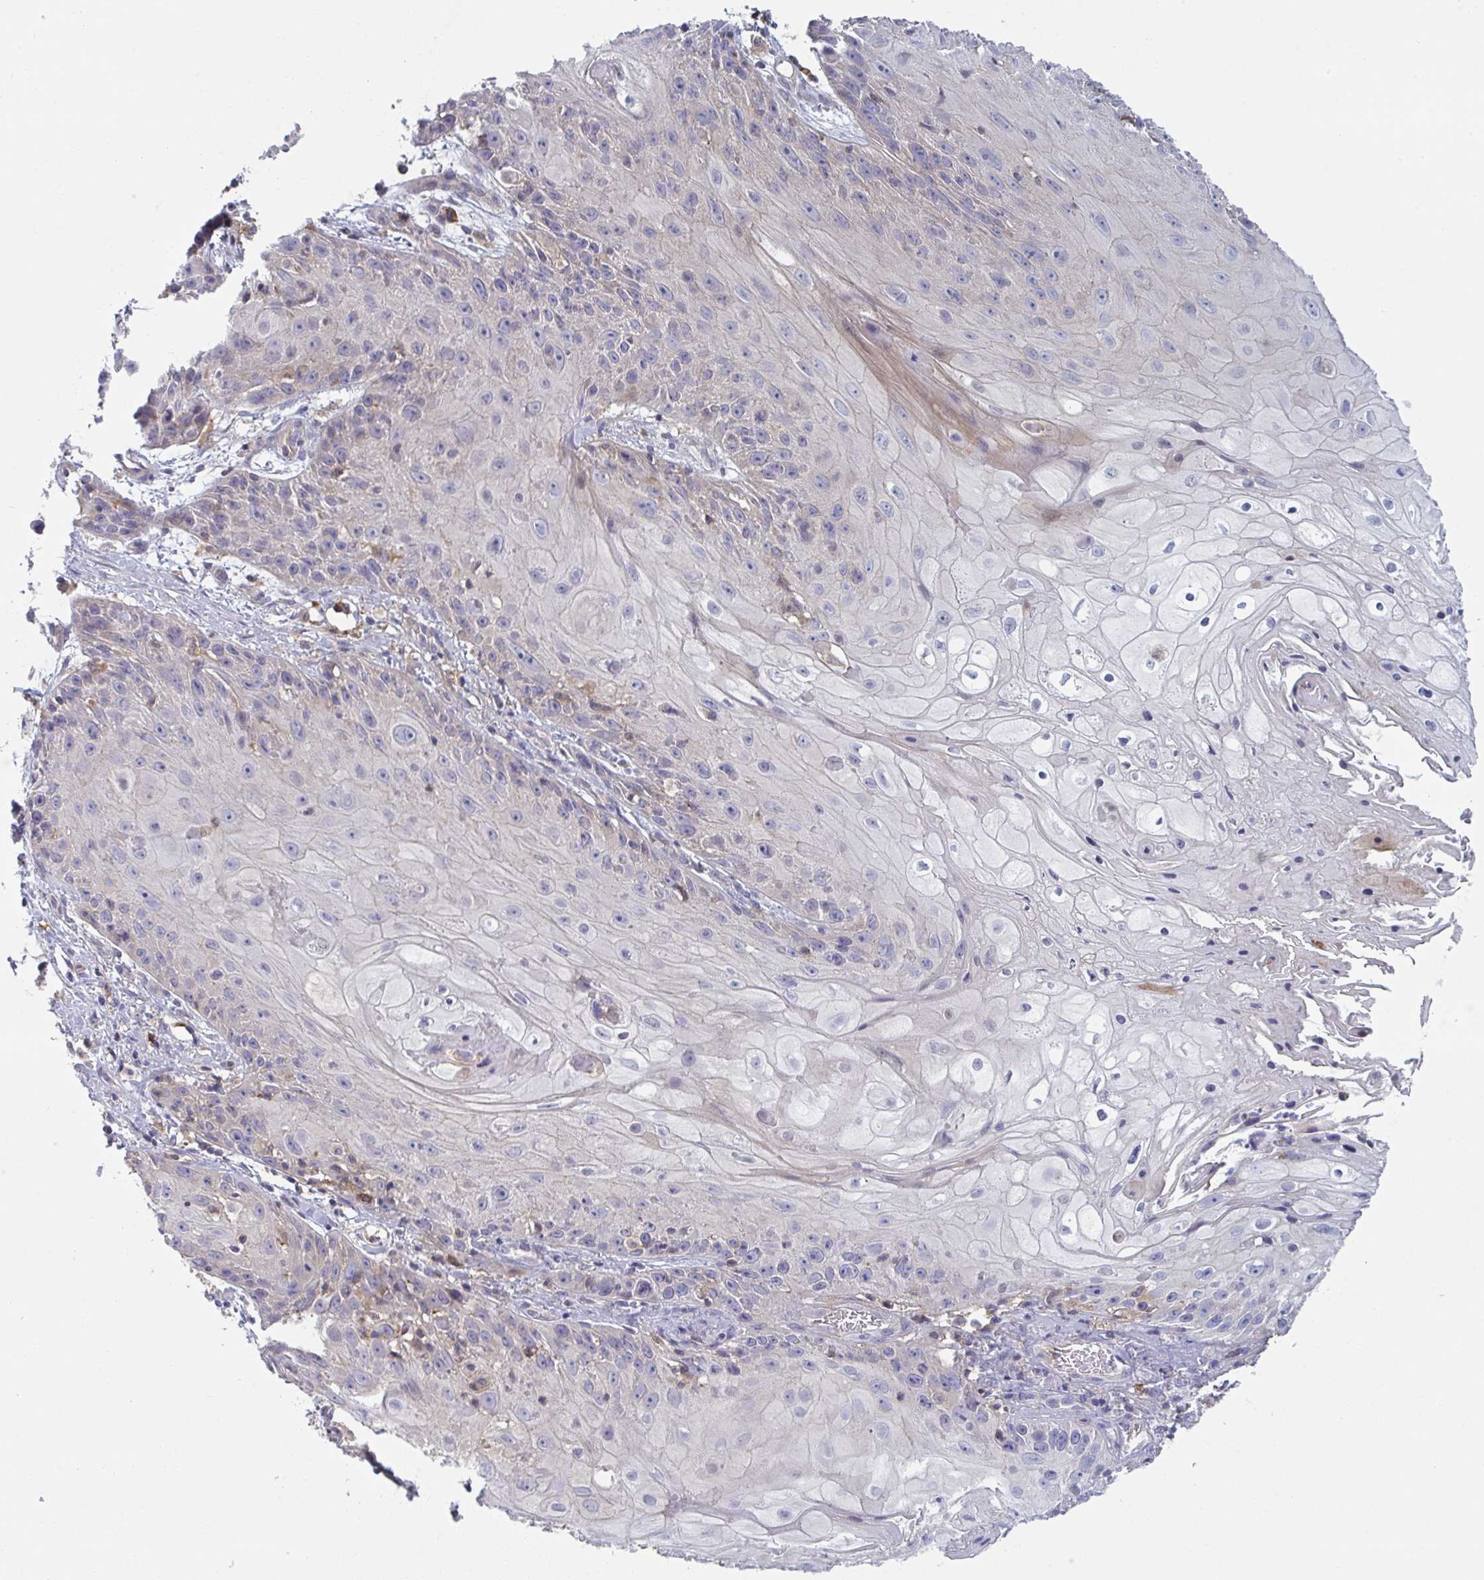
{"staining": {"intensity": "negative", "quantity": "none", "location": "none"}, "tissue": "skin cancer", "cell_type": "Tumor cells", "image_type": "cancer", "snomed": [{"axis": "morphology", "description": "Squamous cell carcinoma, NOS"}, {"axis": "topography", "description": "Skin"}, {"axis": "topography", "description": "Vulva"}], "caption": "This is an IHC photomicrograph of skin cancer (squamous cell carcinoma). There is no positivity in tumor cells.", "gene": "DISP2", "patient": {"sex": "female", "age": 76}}